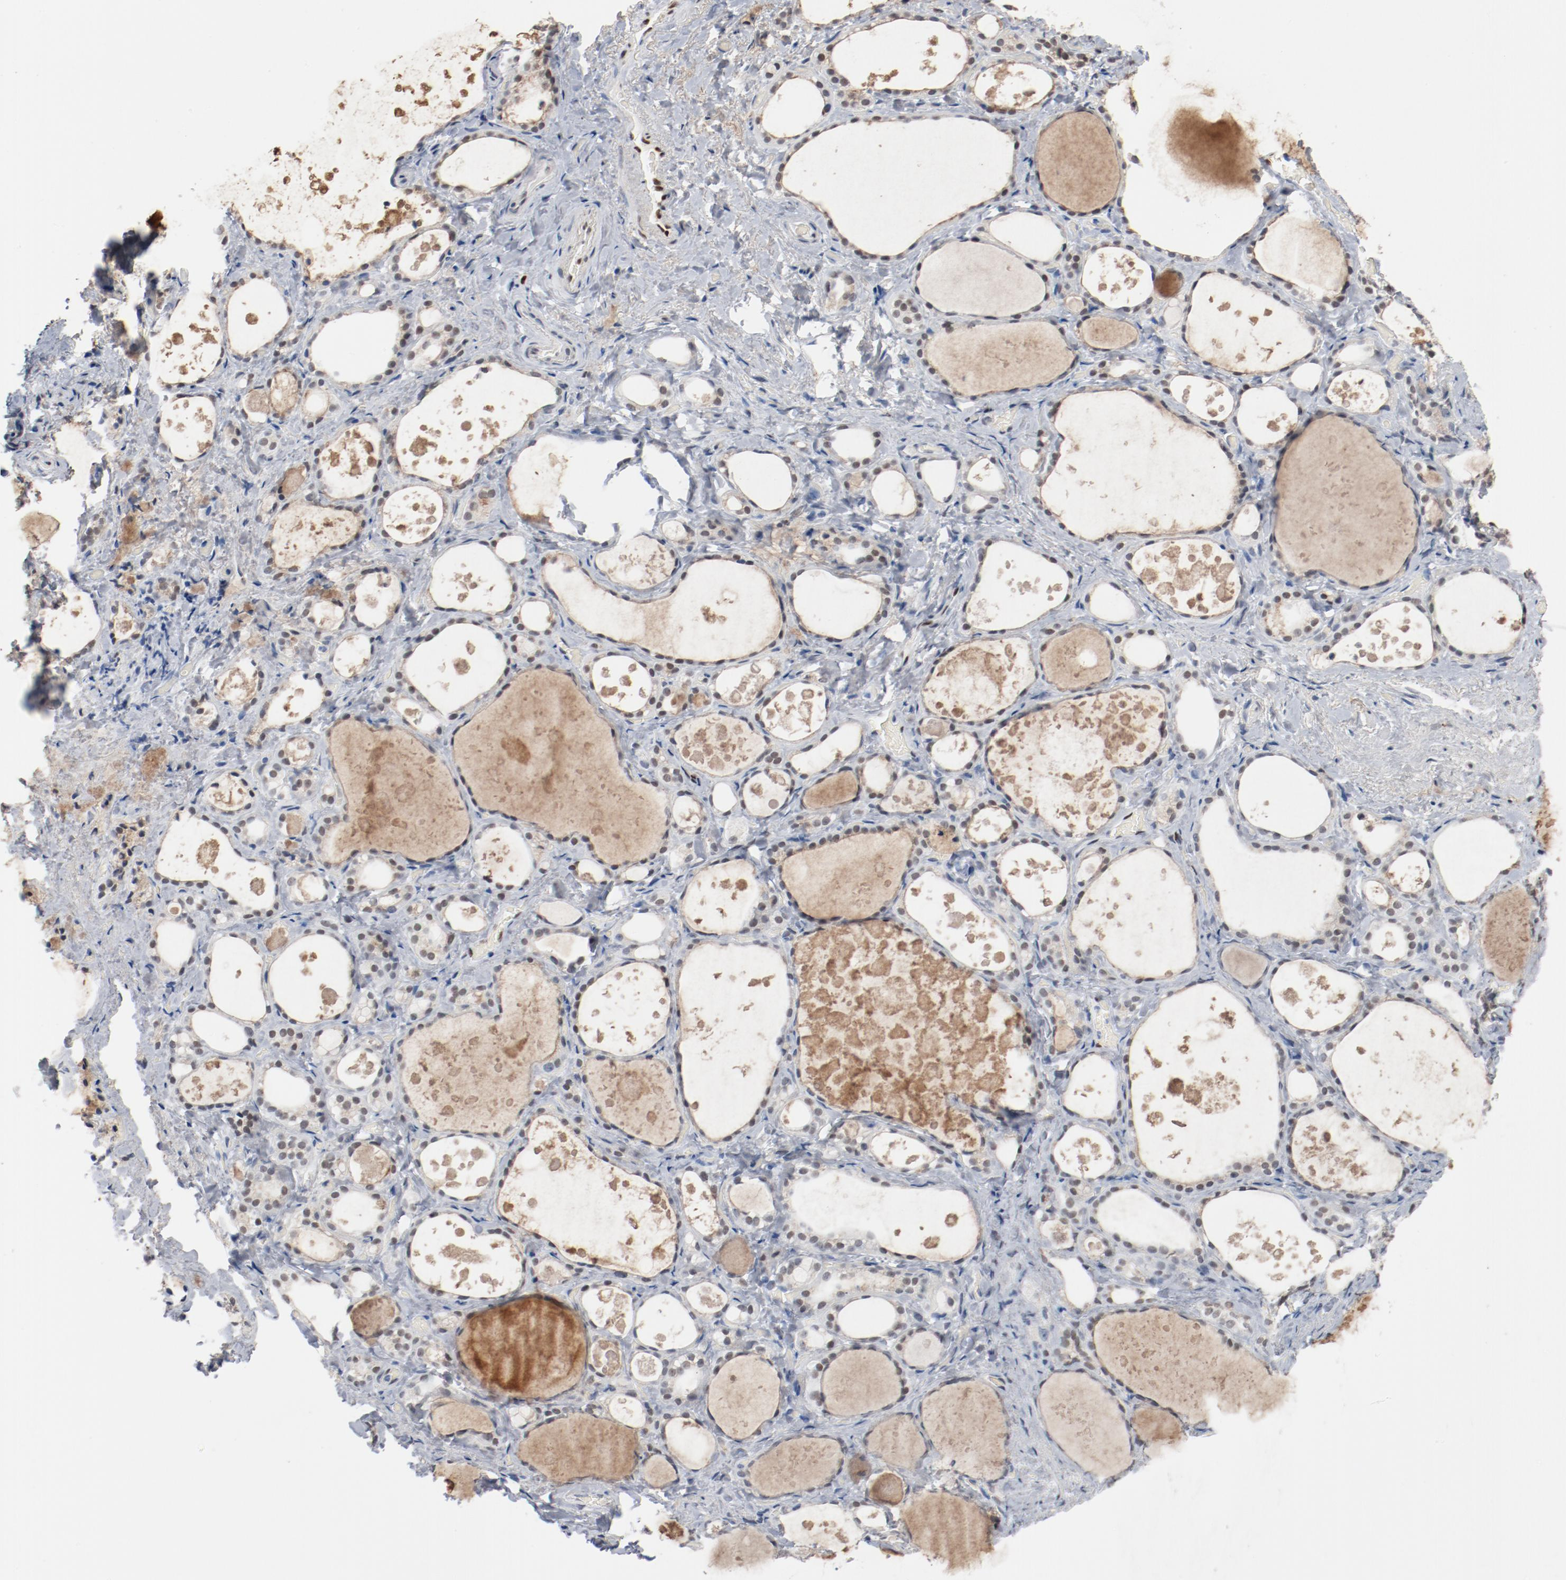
{"staining": {"intensity": "negative", "quantity": "none", "location": "none"}, "tissue": "thyroid gland", "cell_type": "Glandular cells", "image_type": "normal", "snomed": [{"axis": "morphology", "description": "Normal tissue, NOS"}, {"axis": "topography", "description": "Thyroid gland"}], "caption": "This micrograph is of normal thyroid gland stained with IHC to label a protein in brown with the nuclei are counter-stained blue. There is no expression in glandular cells.", "gene": "ENSG00000285708", "patient": {"sex": "female", "age": 75}}